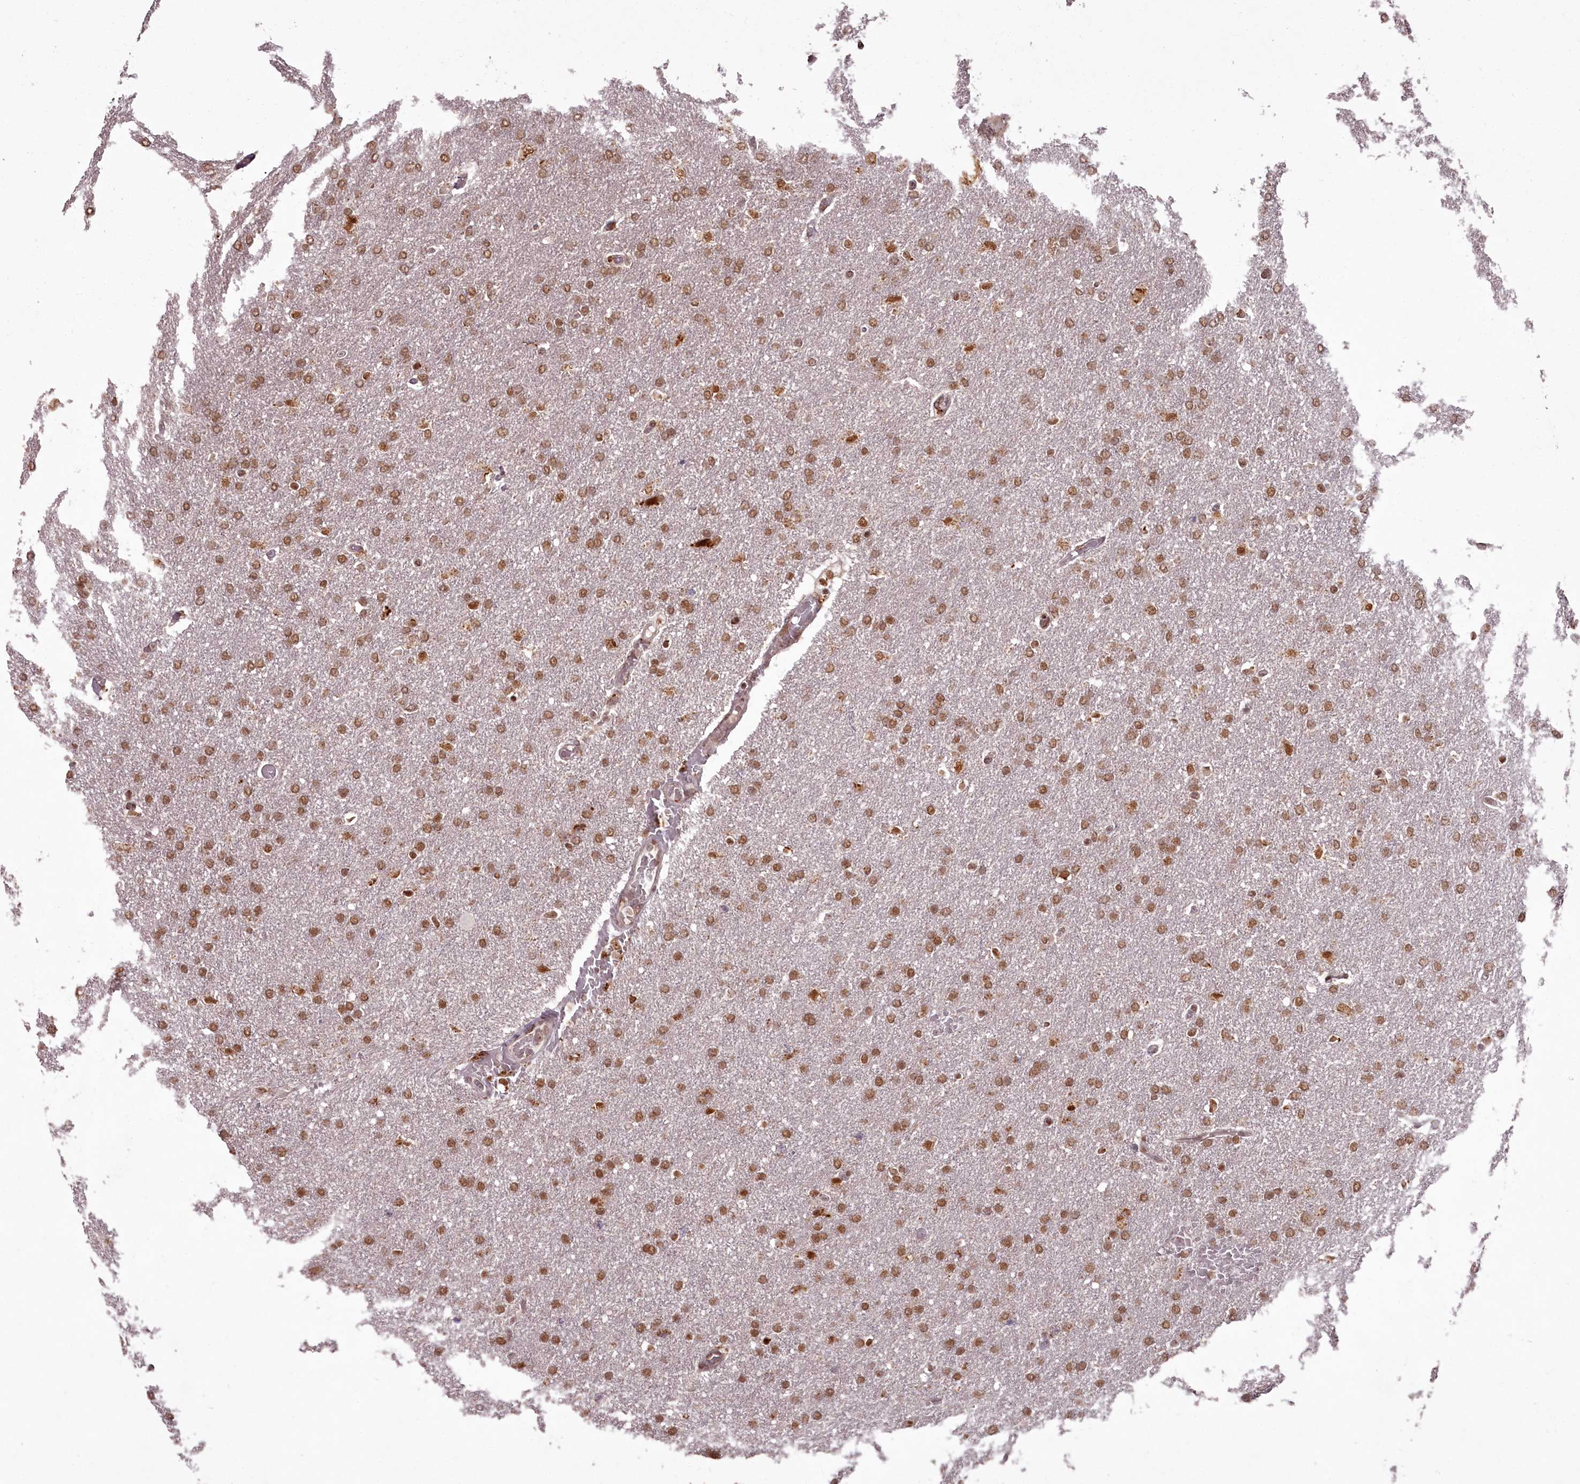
{"staining": {"intensity": "moderate", "quantity": ">75%", "location": "nuclear"}, "tissue": "glioma", "cell_type": "Tumor cells", "image_type": "cancer", "snomed": [{"axis": "morphology", "description": "Glioma, malignant, High grade"}, {"axis": "topography", "description": "Brain"}], "caption": "DAB (3,3'-diaminobenzidine) immunohistochemical staining of human malignant glioma (high-grade) shows moderate nuclear protein staining in approximately >75% of tumor cells. Nuclei are stained in blue.", "gene": "CEP83", "patient": {"sex": "male", "age": 72}}